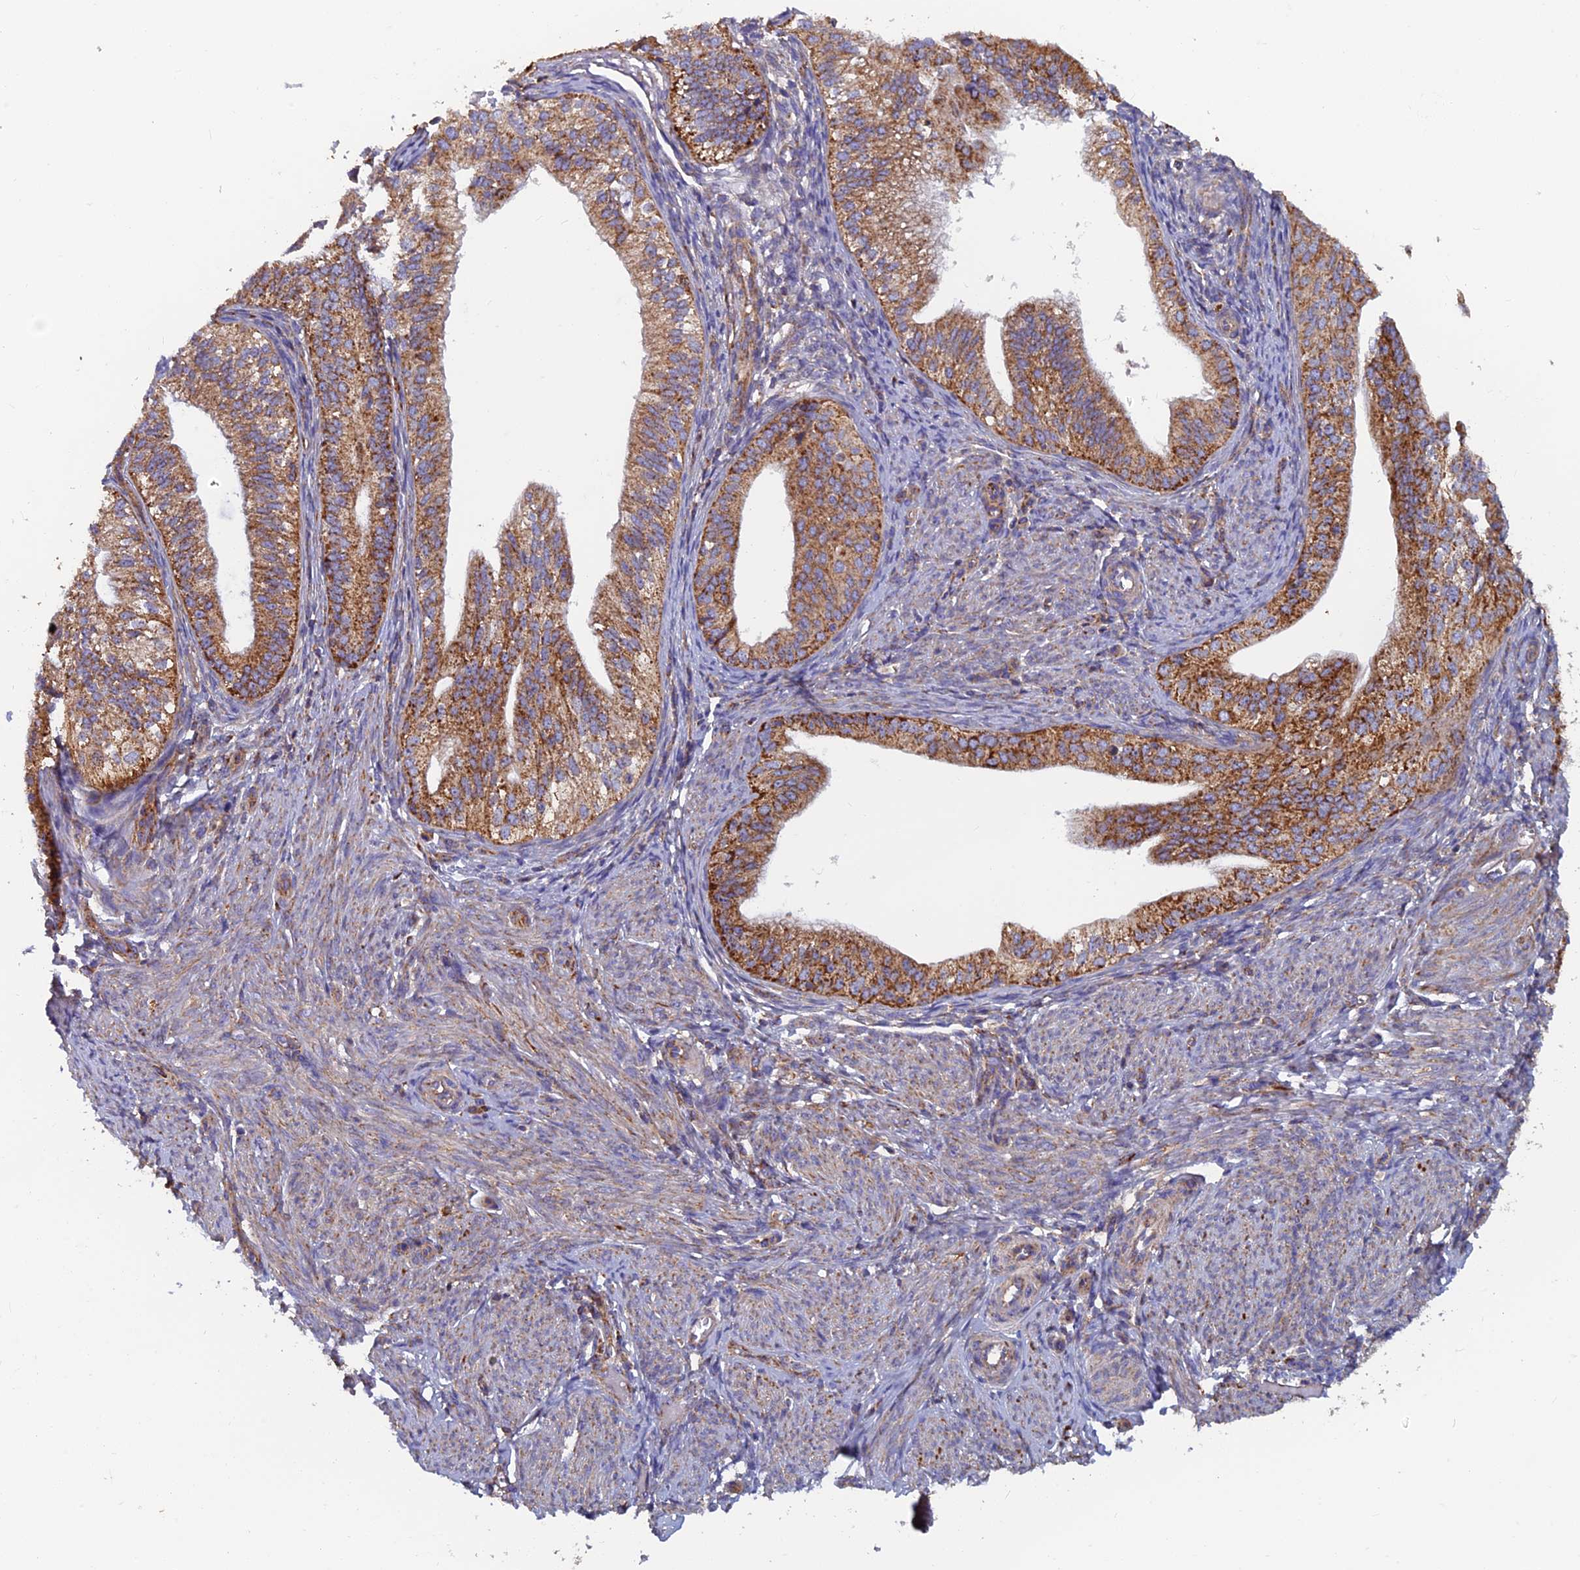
{"staining": {"intensity": "strong", "quantity": "25%-75%", "location": "cytoplasmic/membranous"}, "tissue": "endometrial cancer", "cell_type": "Tumor cells", "image_type": "cancer", "snomed": [{"axis": "morphology", "description": "Adenocarcinoma, NOS"}, {"axis": "topography", "description": "Endometrium"}], "caption": "A high amount of strong cytoplasmic/membranous staining is present in about 25%-75% of tumor cells in endometrial adenocarcinoma tissue. (DAB (3,3'-diaminobenzidine) = brown stain, brightfield microscopy at high magnification).", "gene": "MRPS9", "patient": {"sex": "female", "age": 50}}